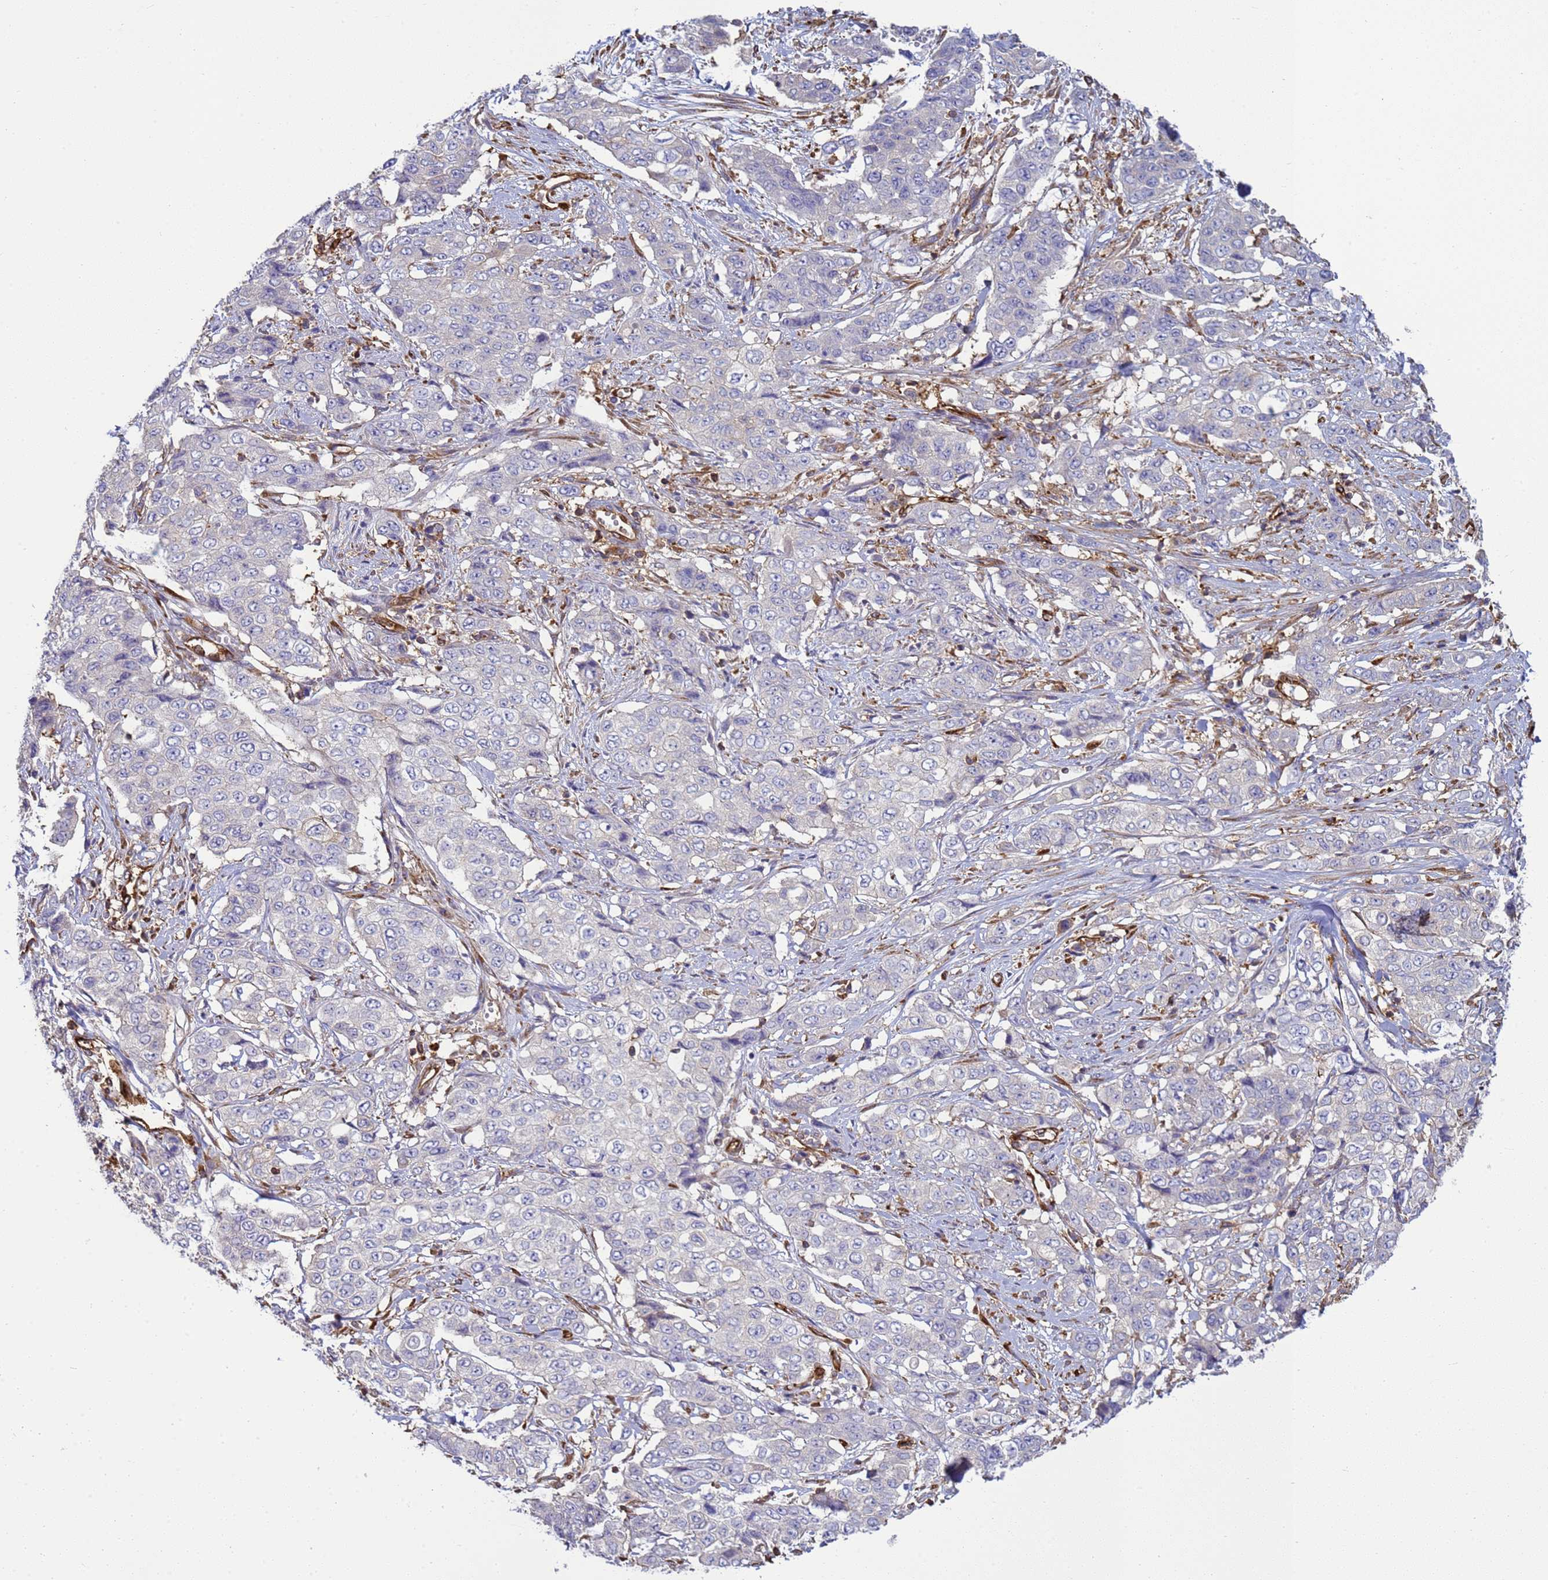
{"staining": {"intensity": "negative", "quantity": "none", "location": "none"}, "tissue": "stomach cancer", "cell_type": "Tumor cells", "image_type": "cancer", "snomed": [{"axis": "morphology", "description": "Adenocarcinoma, NOS"}, {"axis": "topography", "description": "Stomach, upper"}], "caption": "Tumor cells show no significant expression in adenocarcinoma (stomach).", "gene": "ZBTB8OS", "patient": {"sex": "male", "age": 62}}